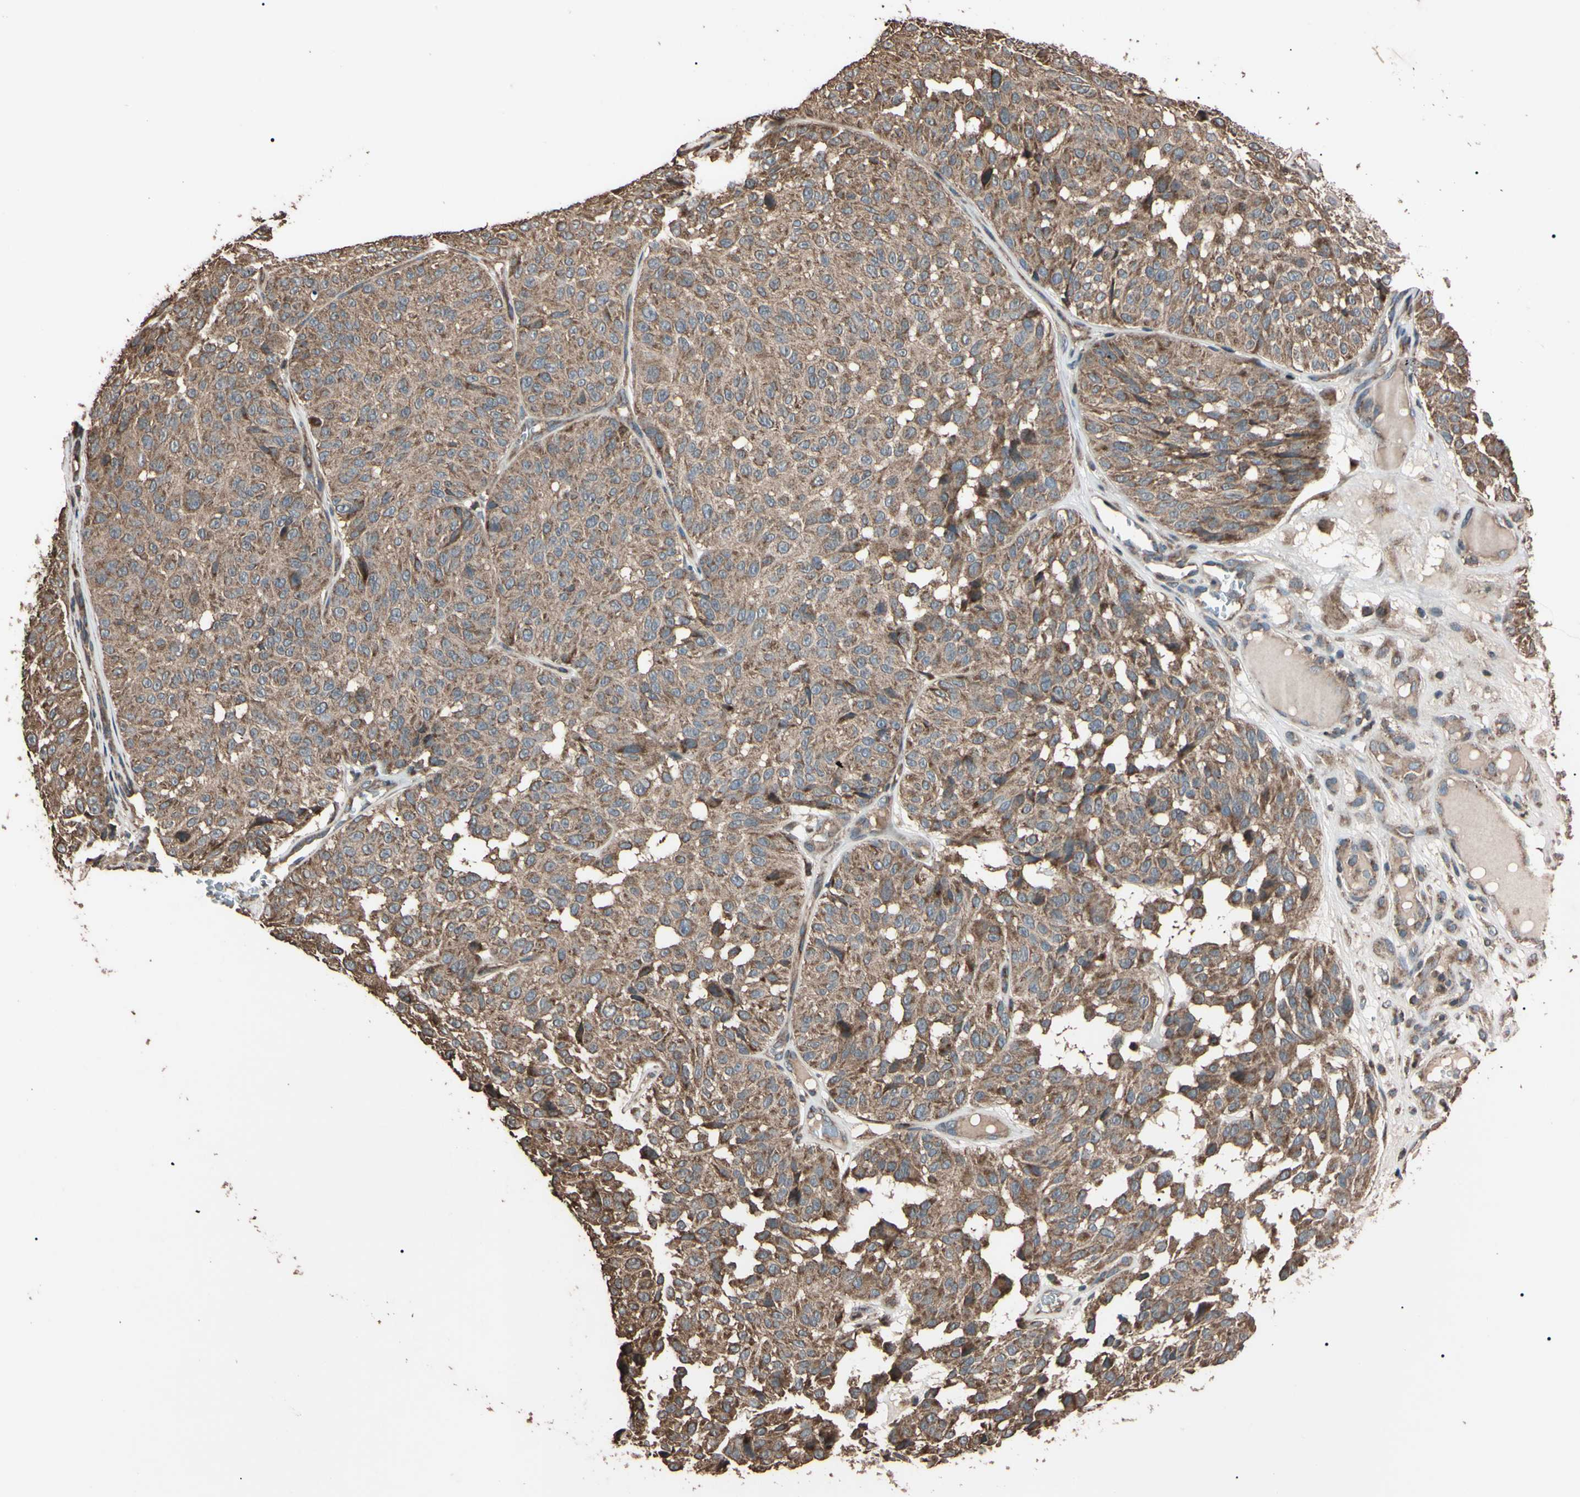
{"staining": {"intensity": "weak", "quantity": ">75%", "location": "cytoplasmic/membranous"}, "tissue": "melanoma", "cell_type": "Tumor cells", "image_type": "cancer", "snomed": [{"axis": "morphology", "description": "Malignant melanoma, NOS"}, {"axis": "topography", "description": "Skin"}], "caption": "About >75% of tumor cells in human melanoma exhibit weak cytoplasmic/membranous protein staining as visualized by brown immunohistochemical staining.", "gene": "TNFRSF1A", "patient": {"sex": "female", "age": 46}}